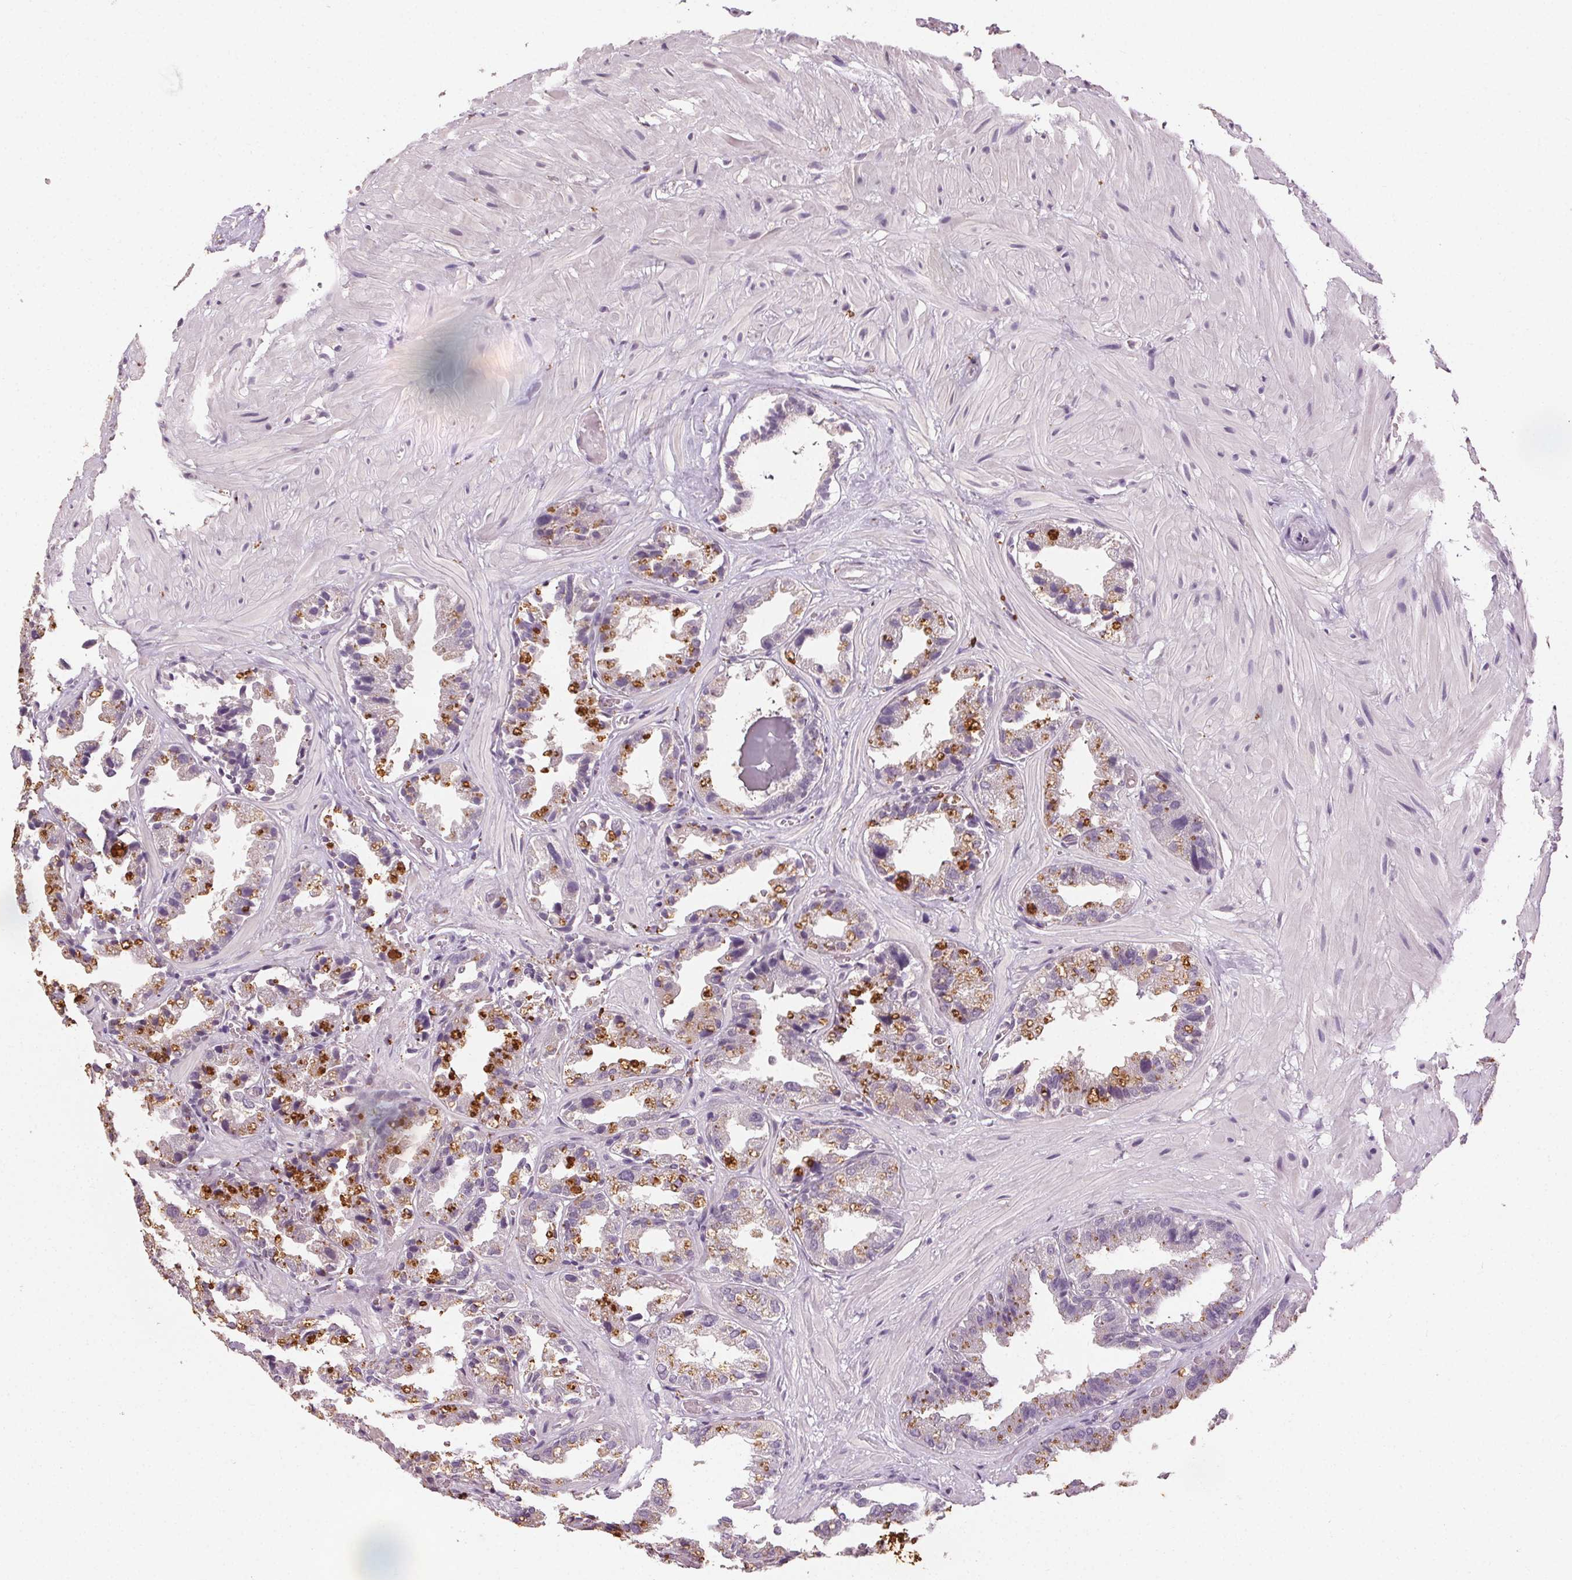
{"staining": {"intensity": "negative", "quantity": "none", "location": "none"}, "tissue": "seminal vesicle", "cell_type": "Glandular cells", "image_type": "normal", "snomed": [{"axis": "morphology", "description": "Normal tissue, NOS"}, {"axis": "topography", "description": "Seminal veicle"}], "caption": "The immunohistochemistry histopathology image has no significant staining in glandular cells of seminal vesicle. (DAB immunohistochemistry visualized using brightfield microscopy, high magnification).", "gene": "CLTRN", "patient": {"sex": "male", "age": 57}}